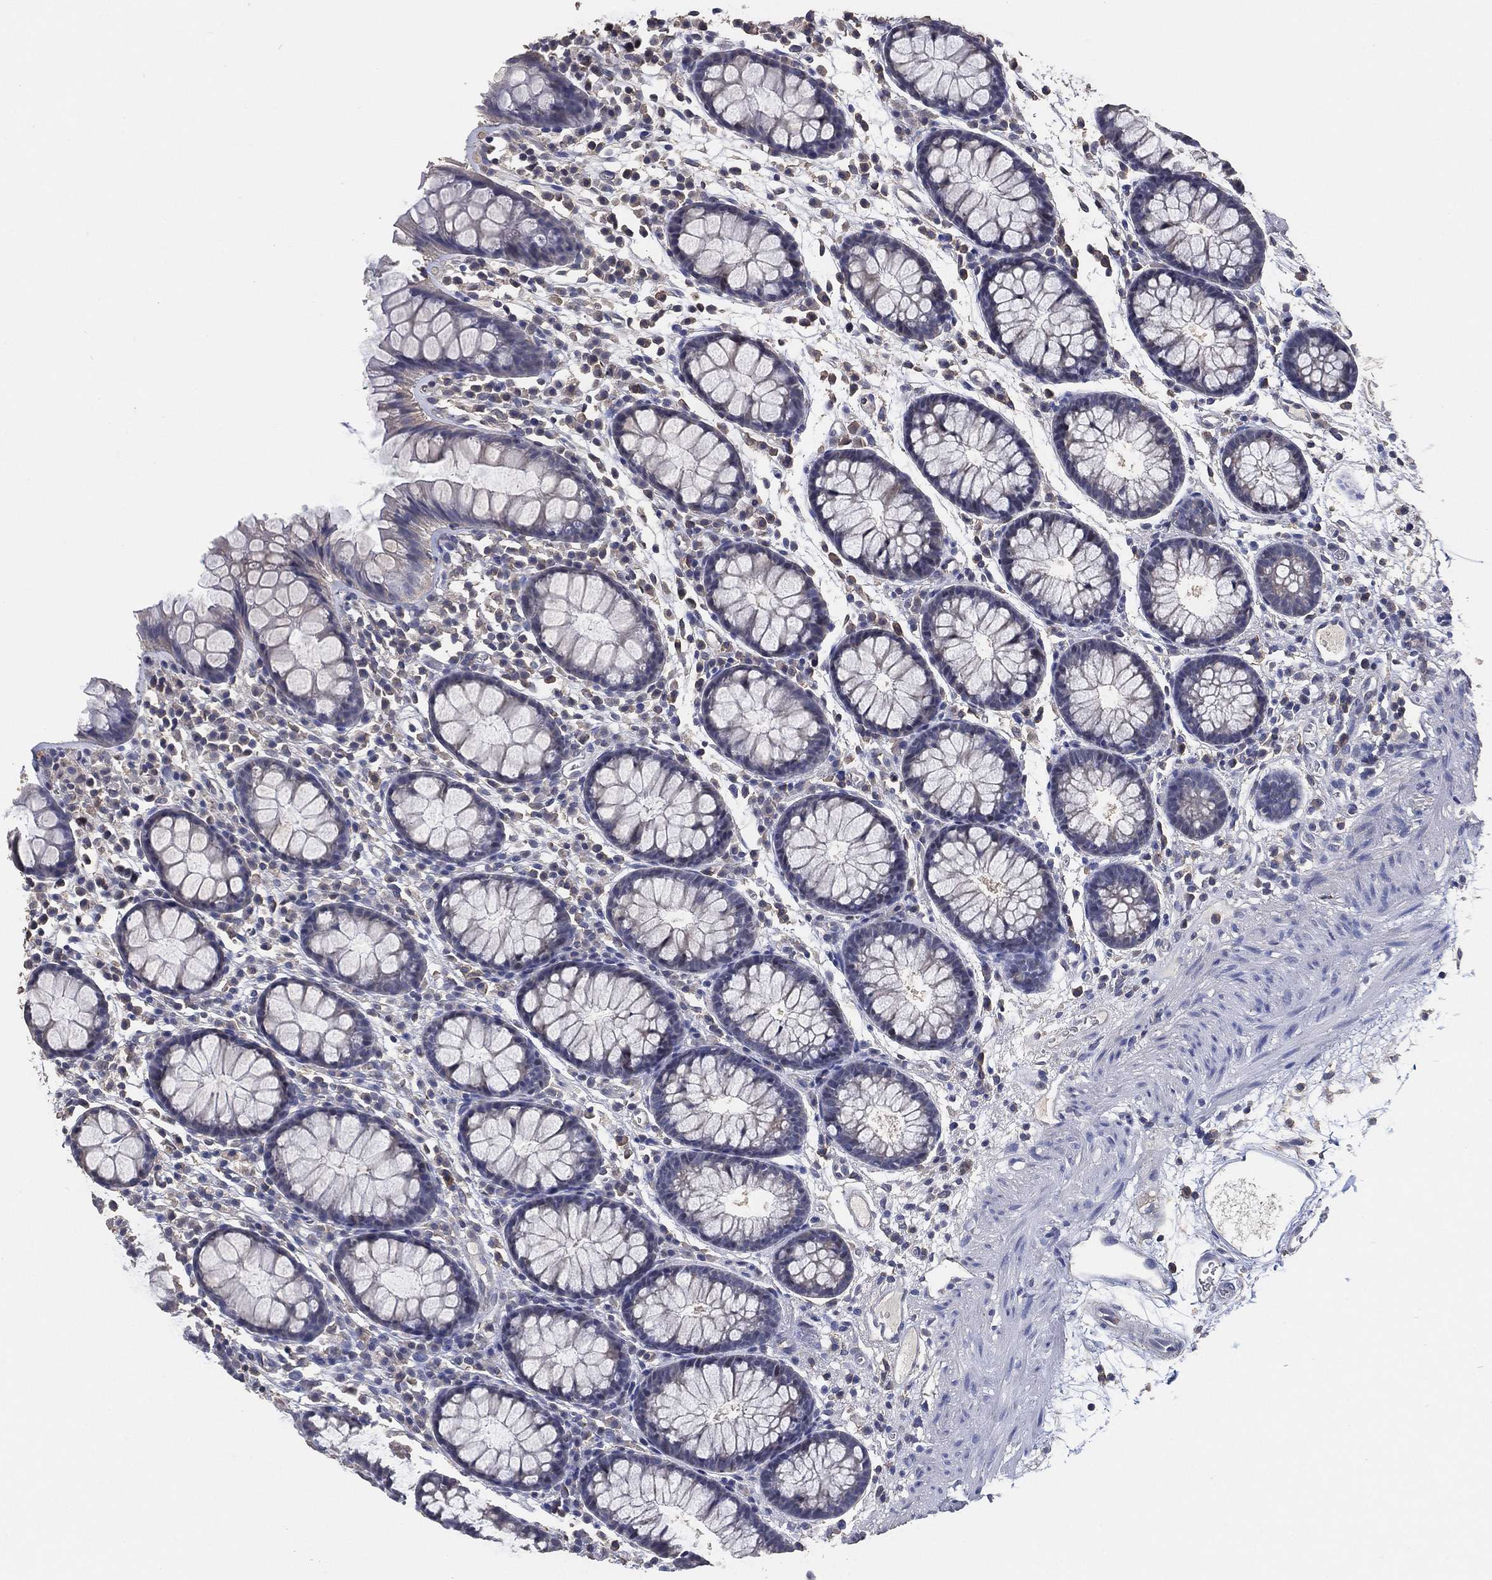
{"staining": {"intensity": "negative", "quantity": "none", "location": "none"}, "tissue": "colon", "cell_type": "Endothelial cells", "image_type": "normal", "snomed": [{"axis": "morphology", "description": "Normal tissue, NOS"}, {"axis": "topography", "description": "Colon"}], "caption": "IHC of unremarkable human colon reveals no positivity in endothelial cells.", "gene": "KLK5", "patient": {"sex": "male", "age": 76}}